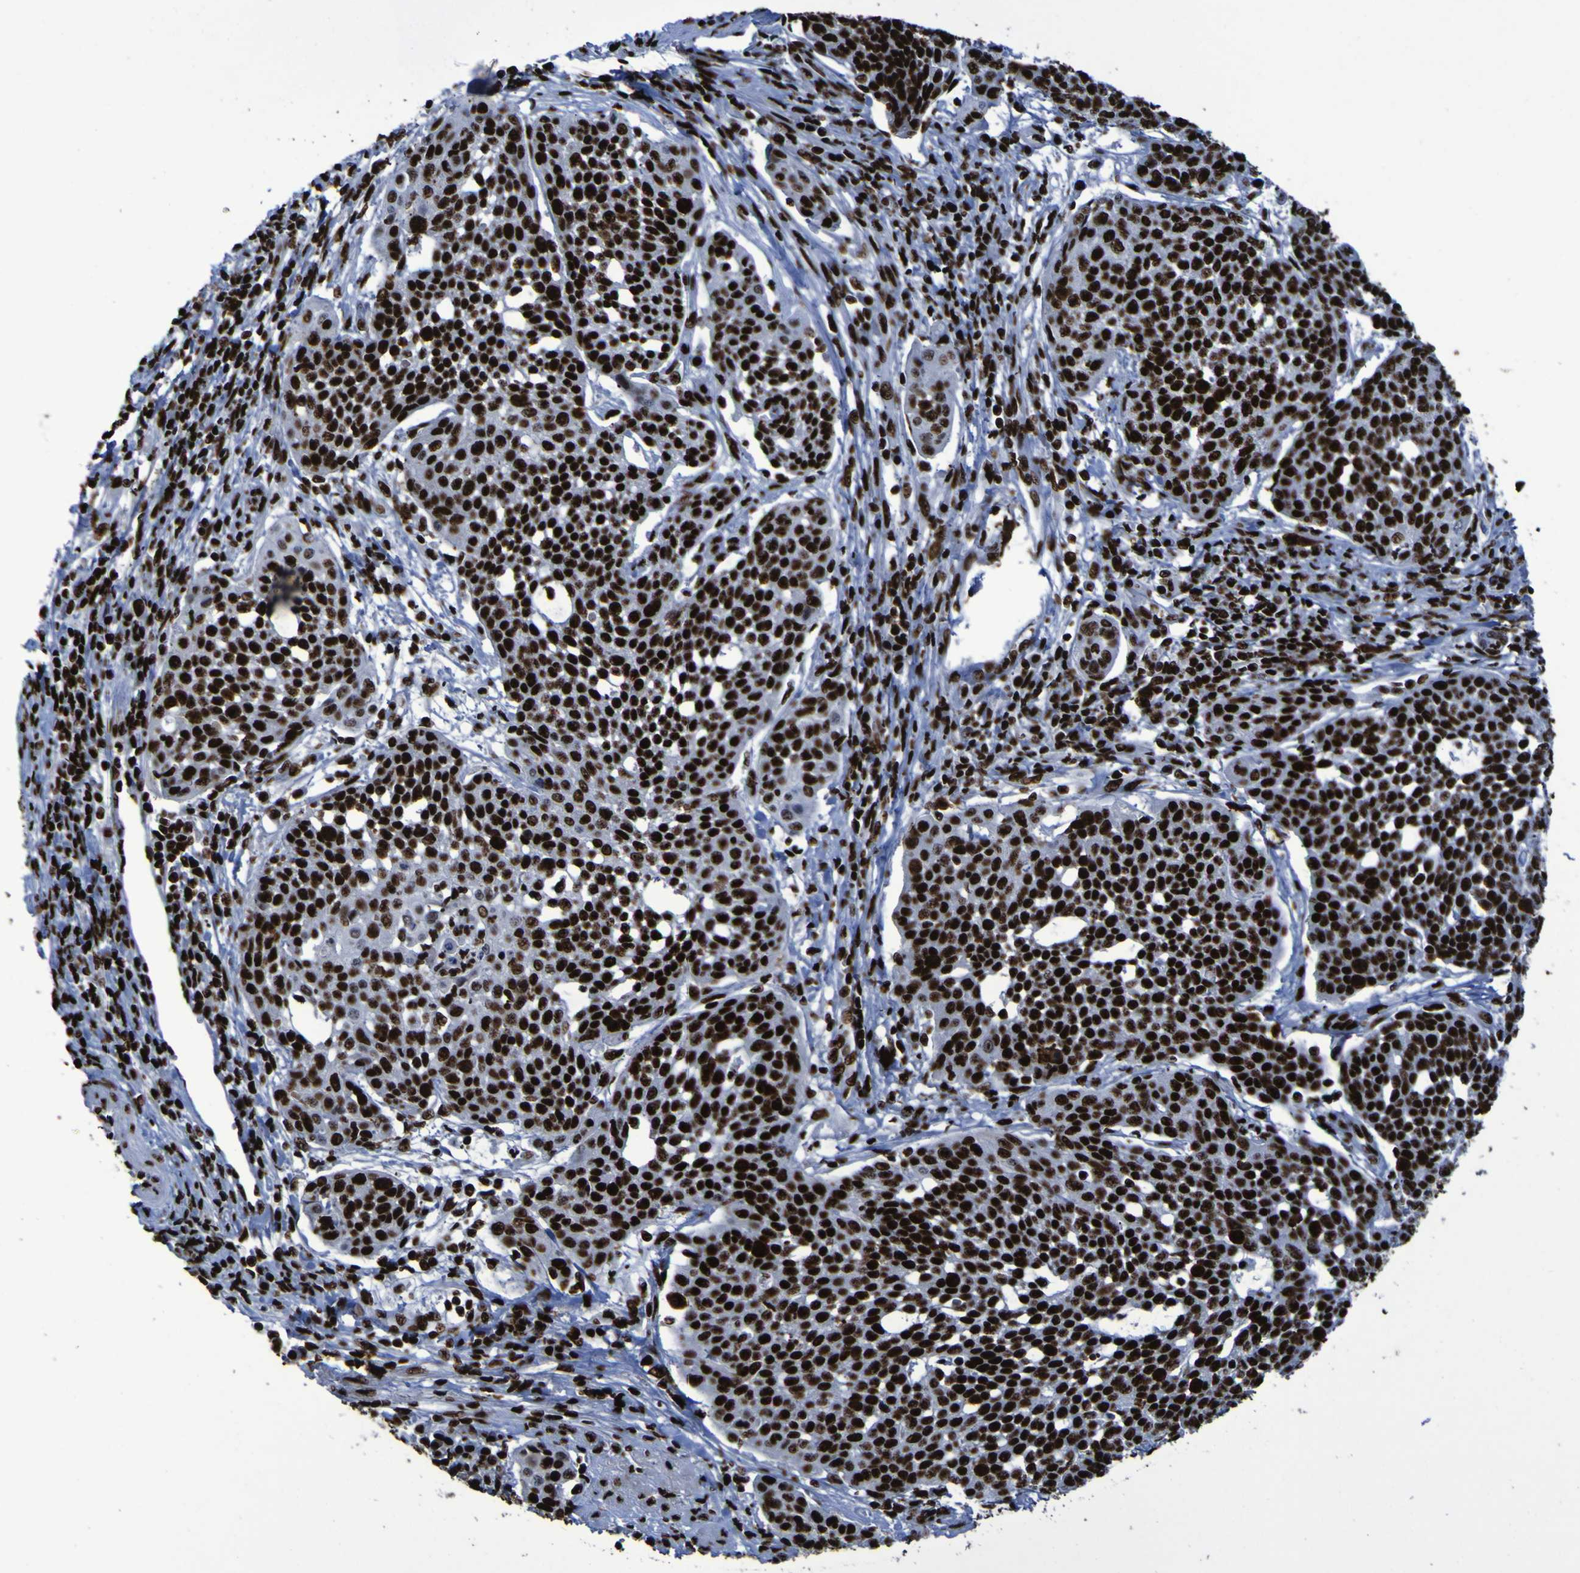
{"staining": {"intensity": "strong", "quantity": ">75%", "location": "nuclear"}, "tissue": "cervical cancer", "cell_type": "Tumor cells", "image_type": "cancer", "snomed": [{"axis": "morphology", "description": "Squamous cell carcinoma, NOS"}, {"axis": "topography", "description": "Cervix"}], "caption": "Strong nuclear positivity is present in approximately >75% of tumor cells in squamous cell carcinoma (cervical).", "gene": "NPM1", "patient": {"sex": "female", "age": 34}}